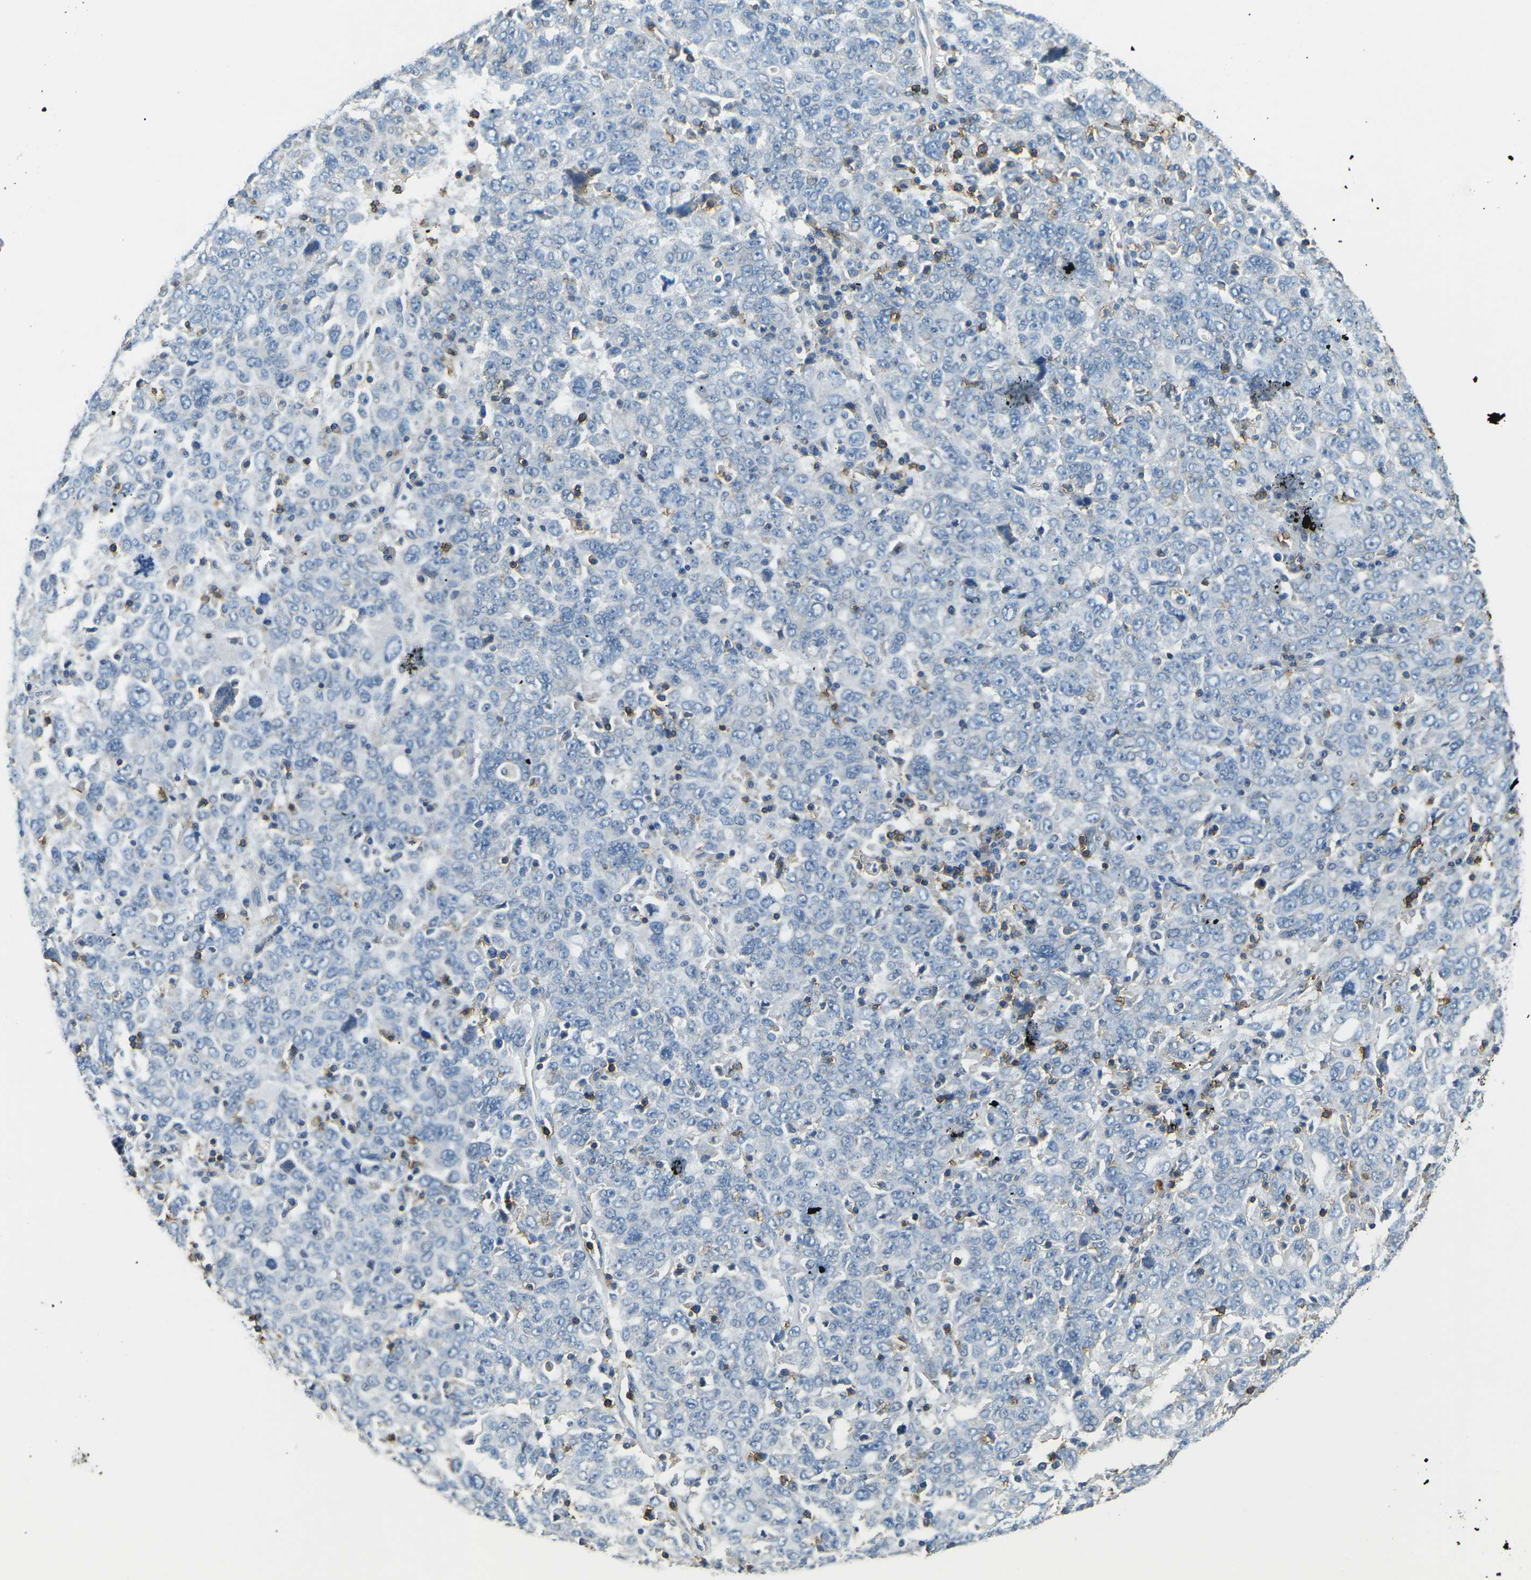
{"staining": {"intensity": "negative", "quantity": "none", "location": "none"}, "tissue": "ovarian cancer", "cell_type": "Tumor cells", "image_type": "cancer", "snomed": [{"axis": "morphology", "description": "Carcinoma, endometroid"}, {"axis": "topography", "description": "Ovary"}], "caption": "Ovarian cancer (endometroid carcinoma) was stained to show a protein in brown. There is no significant staining in tumor cells.", "gene": "CD6", "patient": {"sex": "female", "age": 62}}